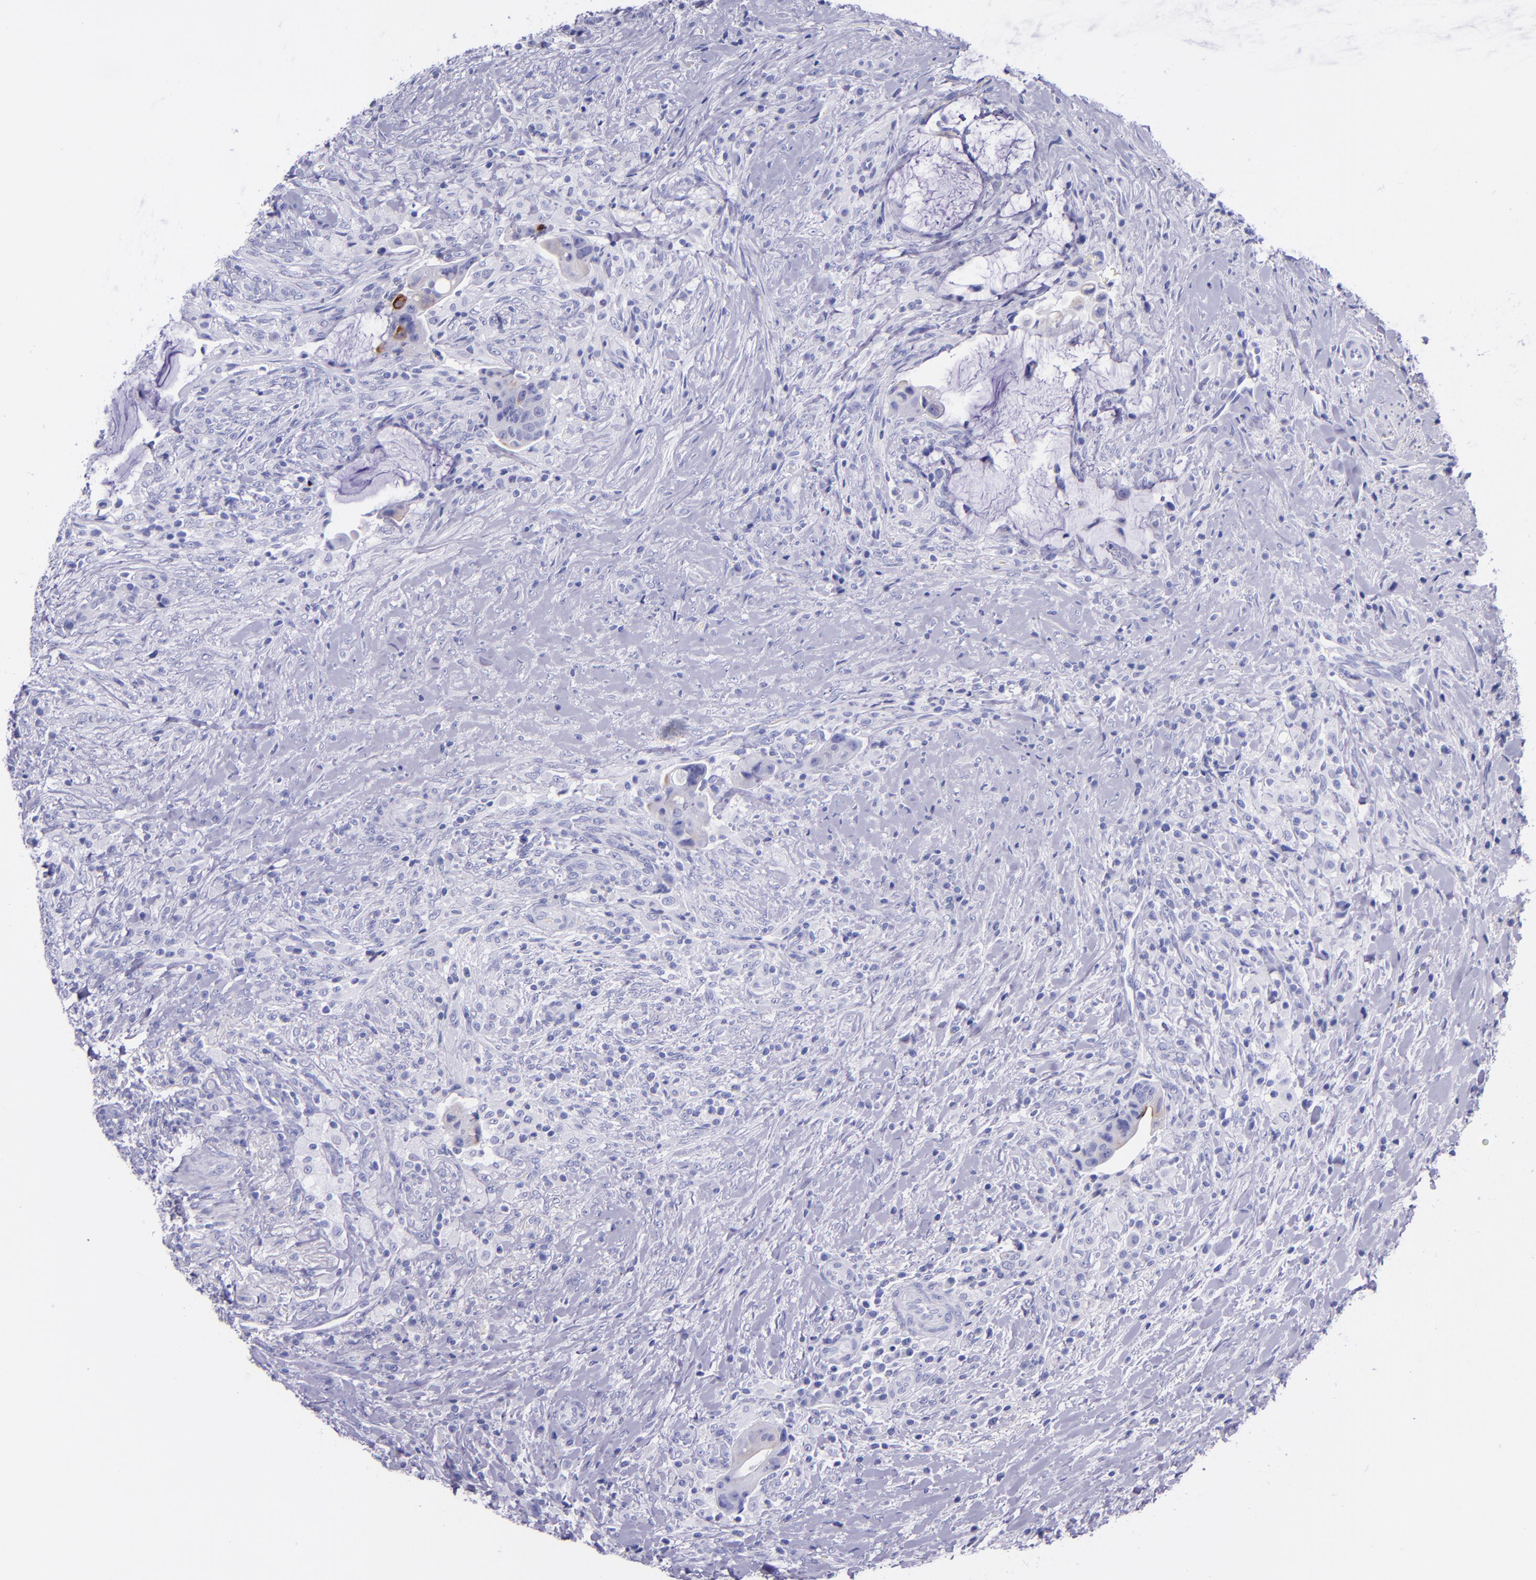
{"staining": {"intensity": "weak", "quantity": "<25%", "location": "cytoplasmic/membranous"}, "tissue": "colorectal cancer", "cell_type": "Tumor cells", "image_type": "cancer", "snomed": [{"axis": "morphology", "description": "Adenocarcinoma, NOS"}, {"axis": "topography", "description": "Rectum"}], "caption": "Colorectal cancer was stained to show a protein in brown. There is no significant expression in tumor cells.", "gene": "SLPI", "patient": {"sex": "female", "age": 71}}